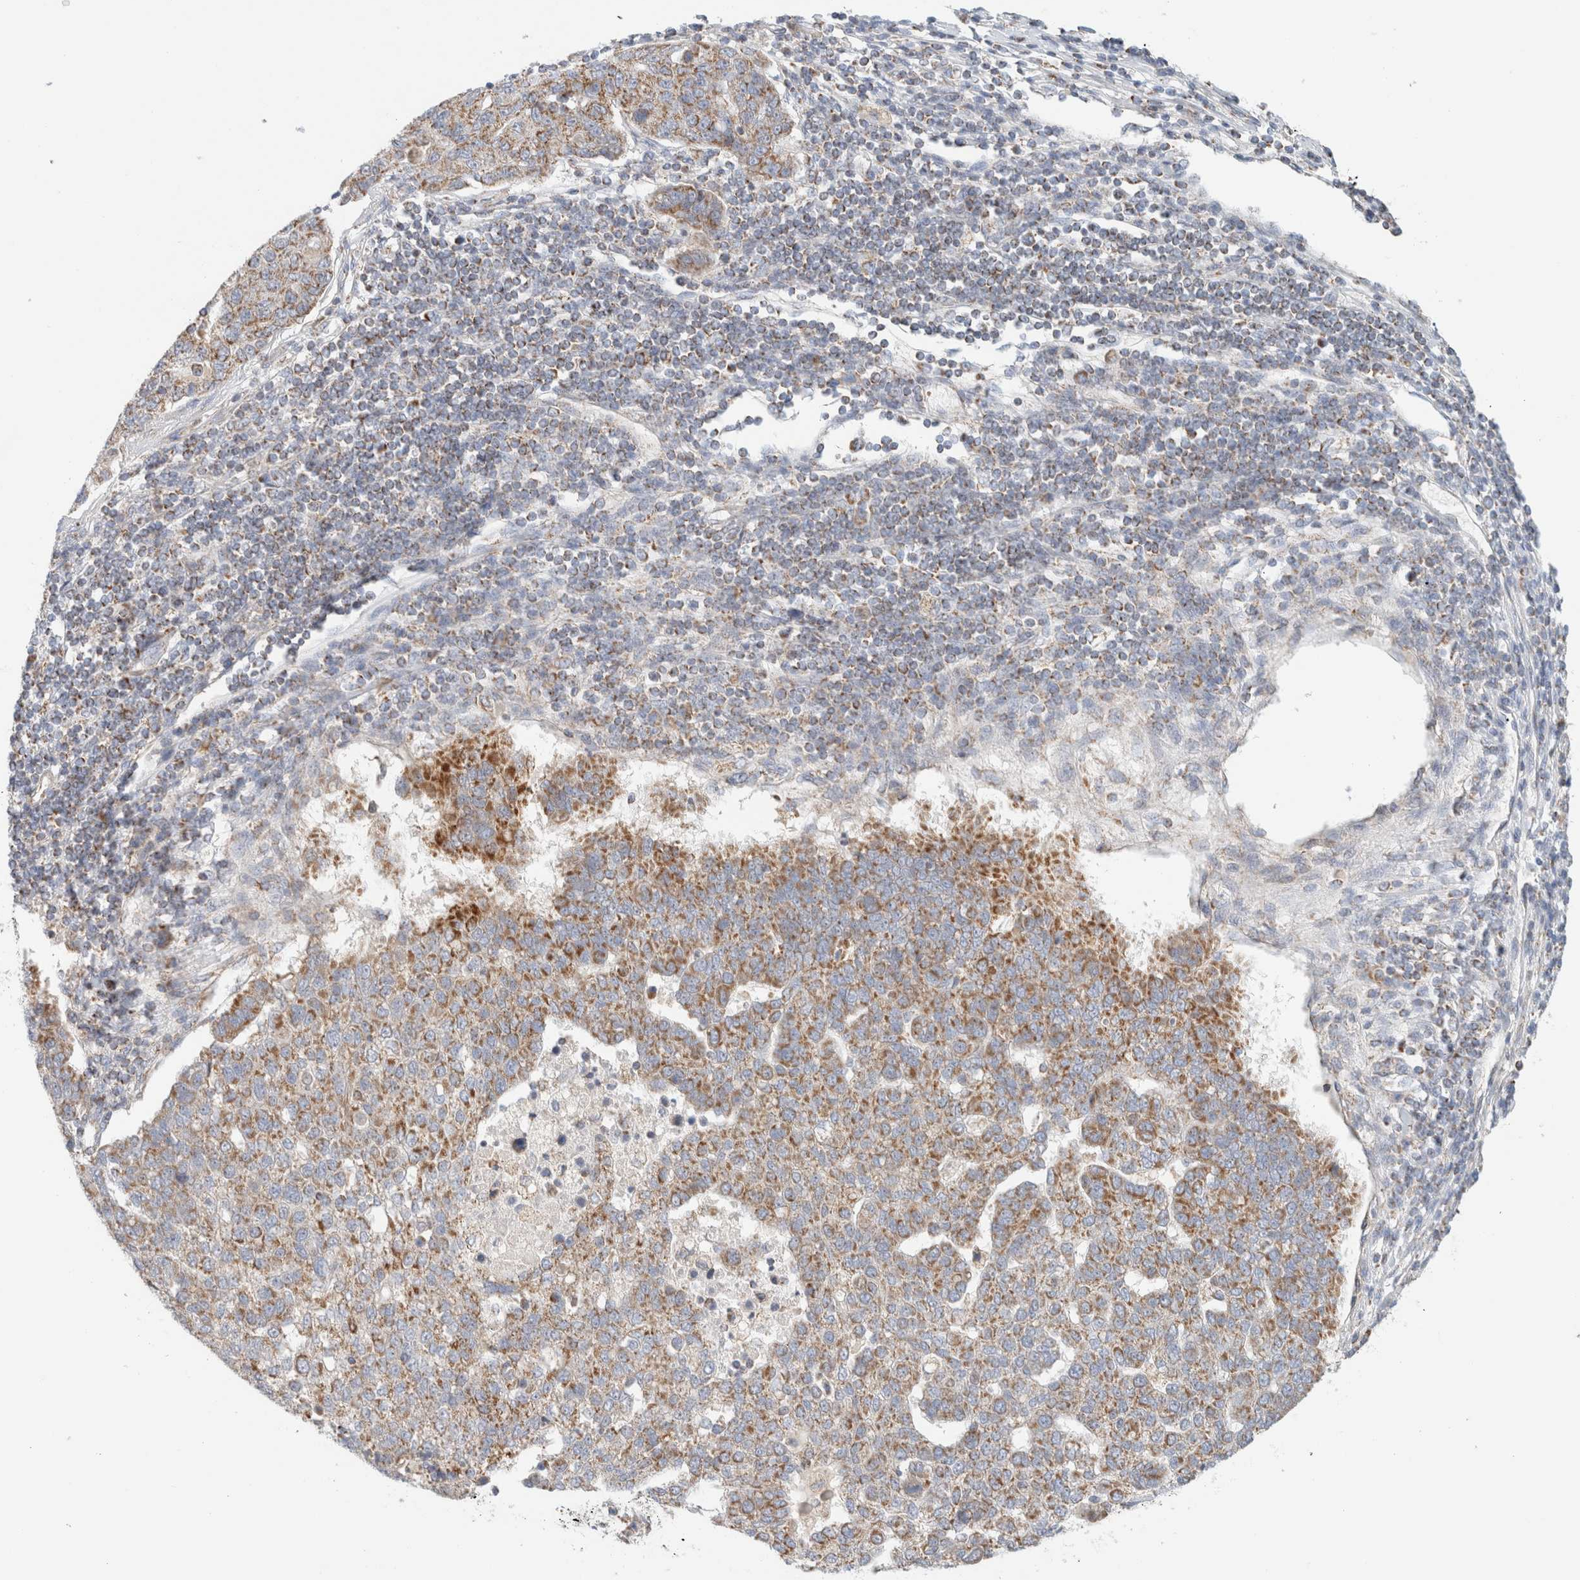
{"staining": {"intensity": "moderate", "quantity": ">75%", "location": "cytoplasmic/membranous"}, "tissue": "pancreatic cancer", "cell_type": "Tumor cells", "image_type": "cancer", "snomed": [{"axis": "morphology", "description": "Adenocarcinoma, NOS"}, {"axis": "topography", "description": "Pancreas"}], "caption": "Tumor cells demonstrate medium levels of moderate cytoplasmic/membranous positivity in approximately >75% of cells in adenocarcinoma (pancreatic).", "gene": "MRM3", "patient": {"sex": "female", "age": 61}}